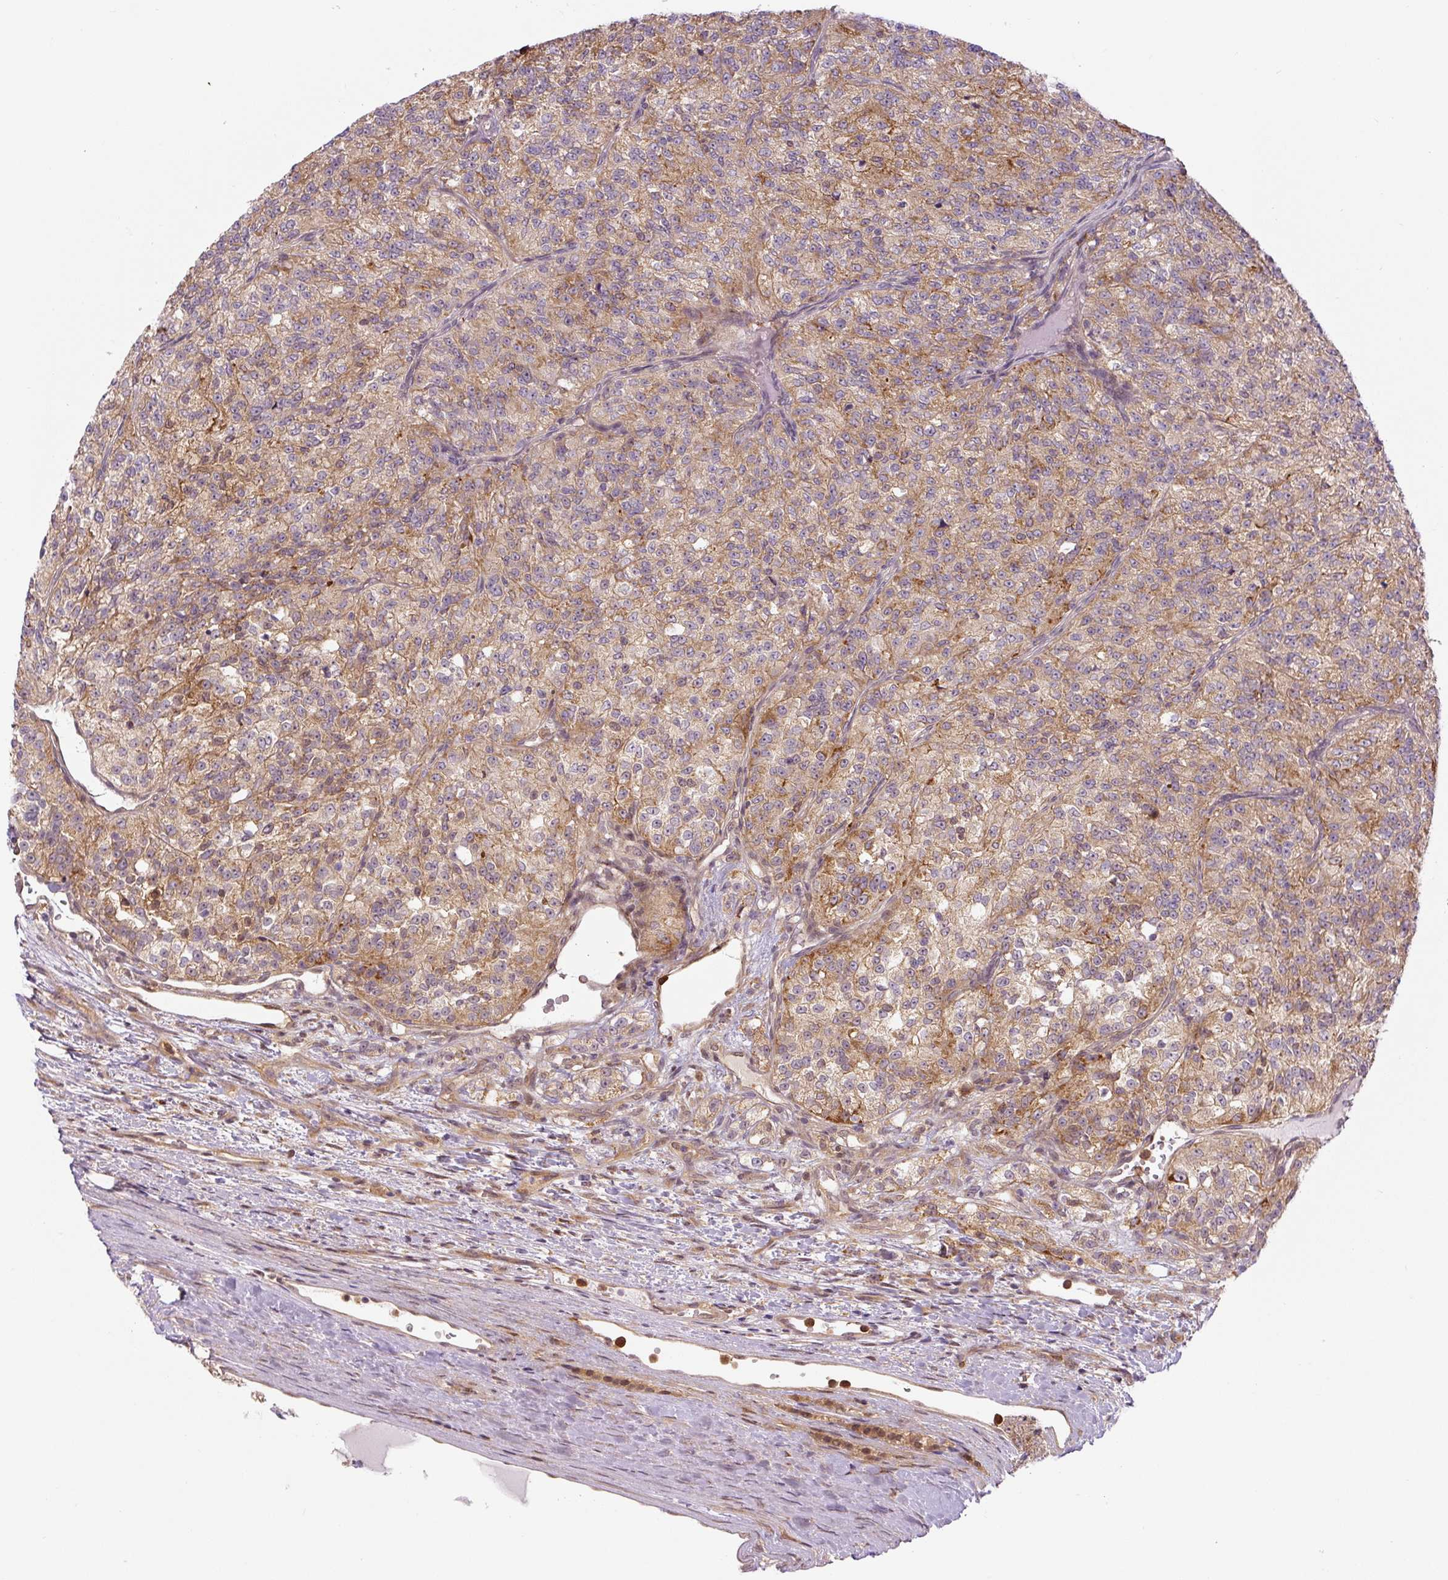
{"staining": {"intensity": "moderate", "quantity": ">75%", "location": "cytoplasmic/membranous"}, "tissue": "renal cancer", "cell_type": "Tumor cells", "image_type": "cancer", "snomed": [{"axis": "morphology", "description": "Adenocarcinoma, NOS"}, {"axis": "topography", "description": "Kidney"}], "caption": "Protein expression by immunohistochemistry (IHC) exhibits moderate cytoplasmic/membranous expression in about >75% of tumor cells in renal cancer (adenocarcinoma).", "gene": "ZSWIM7", "patient": {"sex": "female", "age": 63}}